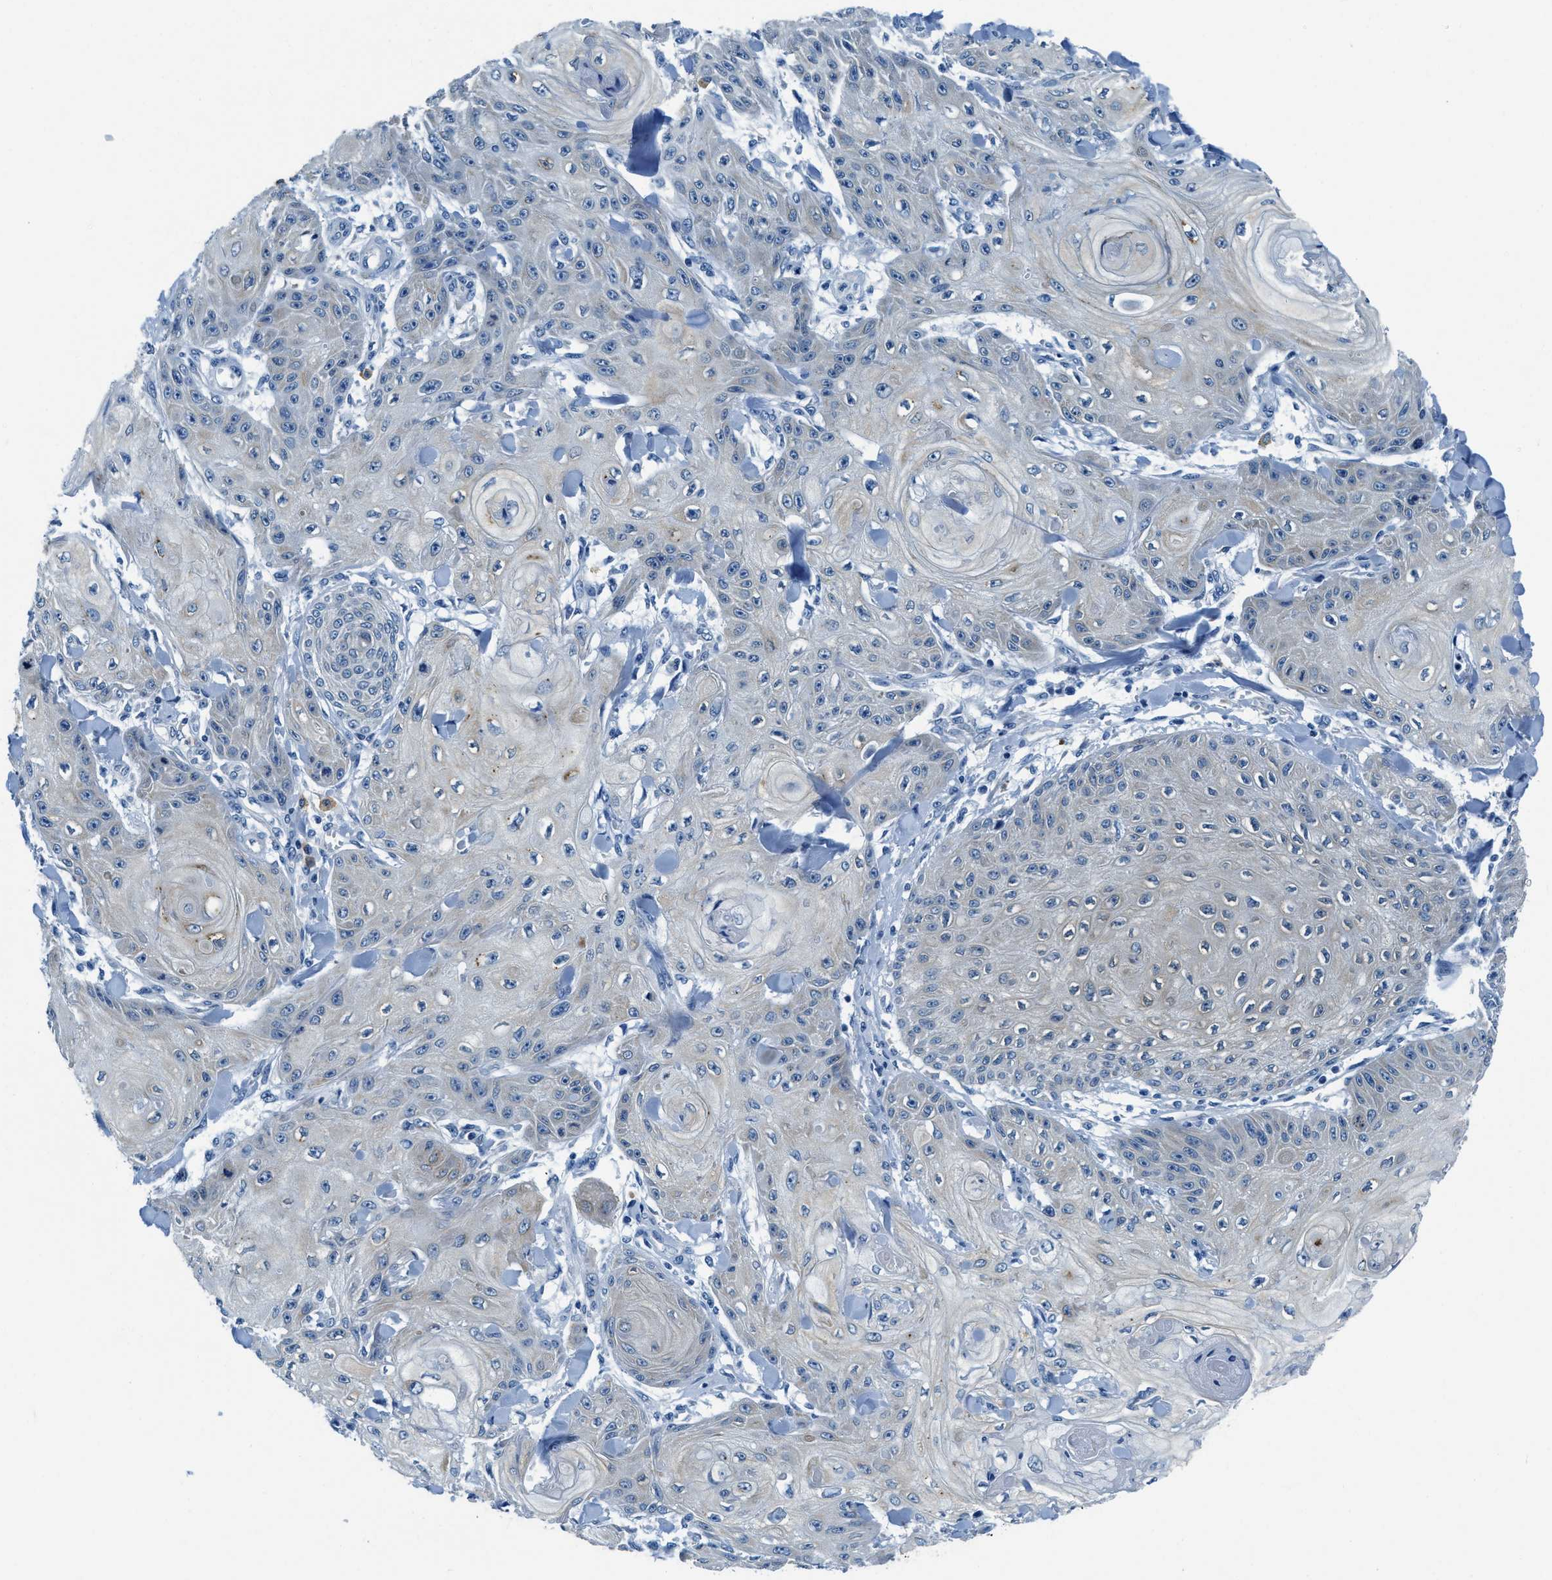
{"staining": {"intensity": "negative", "quantity": "none", "location": "none"}, "tissue": "skin cancer", "cell_type": "Tumor cells", "image_type": "cancer", "snomed": [{"axis": "morphology", "description": "Squamous cell carcinoma, NOS"}, {"axis": "topography", "description": "Skin"}], "caption": "Tumor cells are negative for protein expression in human squamous cell carcinoma (skin). (Brightfield microscopy of DAB (3,3'-diaminobenzidine) immunohistochemistry at high magnification).", "gene": "UBAC2", "patient": {"sex": "male", "age": 74}}